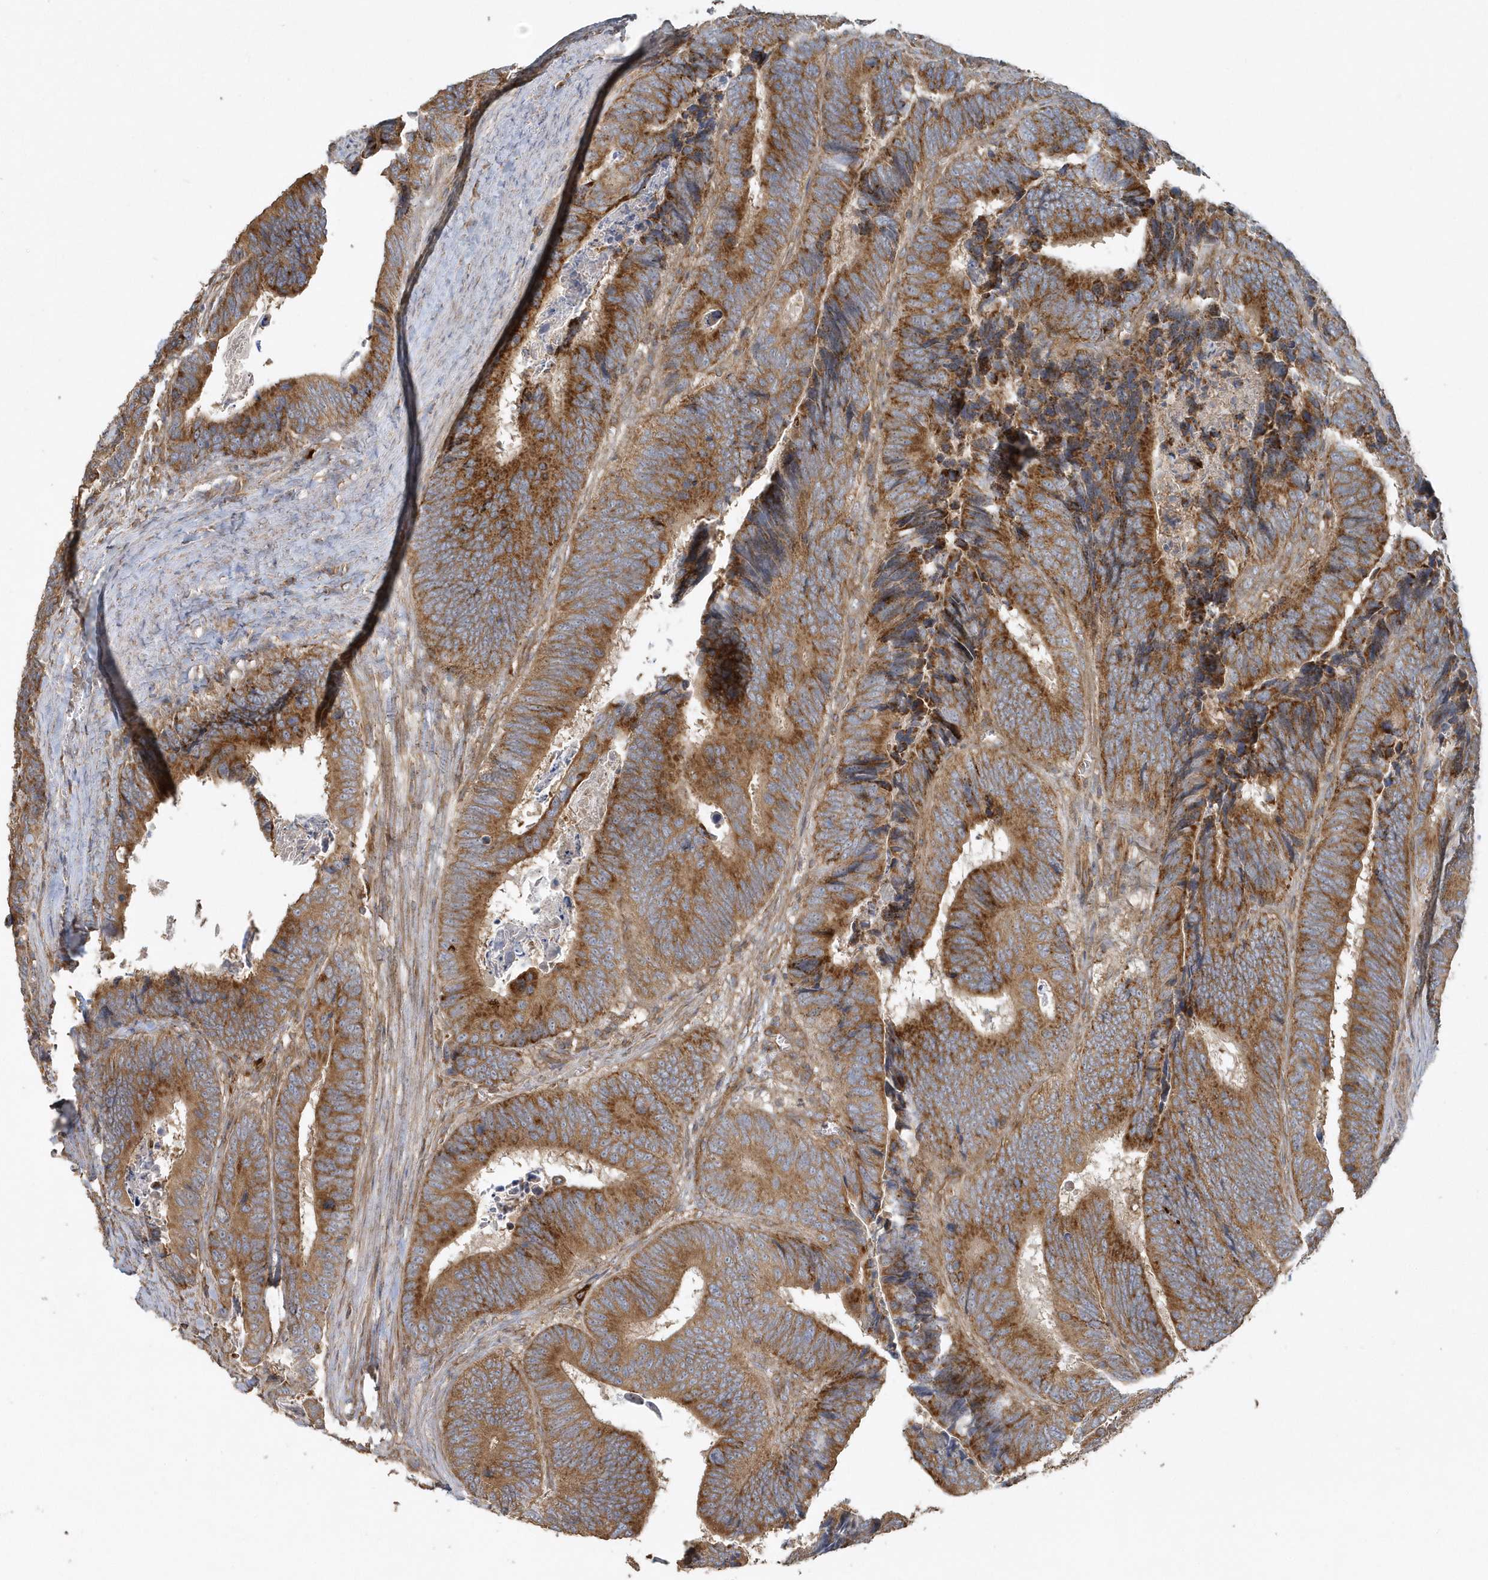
{"staining": {"intensity": "strong", "quantity": ">75%", "location": "cytoplasmic/membranous"}, "tissue": "colorectal cancer", "cell_type": "Tumor cells", "image_type": "cancer", "snomed": [{"axis": "morphology", "description": "Adenocarcinoma, NOS"}, {"axis": "topography", "description": "Colon"}], "caption": "This is a histology image of immunohistochemistry staining of colorectal adenocarcinoma, which shows strong staining in the cytoplasmic/membranous of tumor cells.", "gene": "TRAIP", "patient": {"sex": "male", "age": 72}}